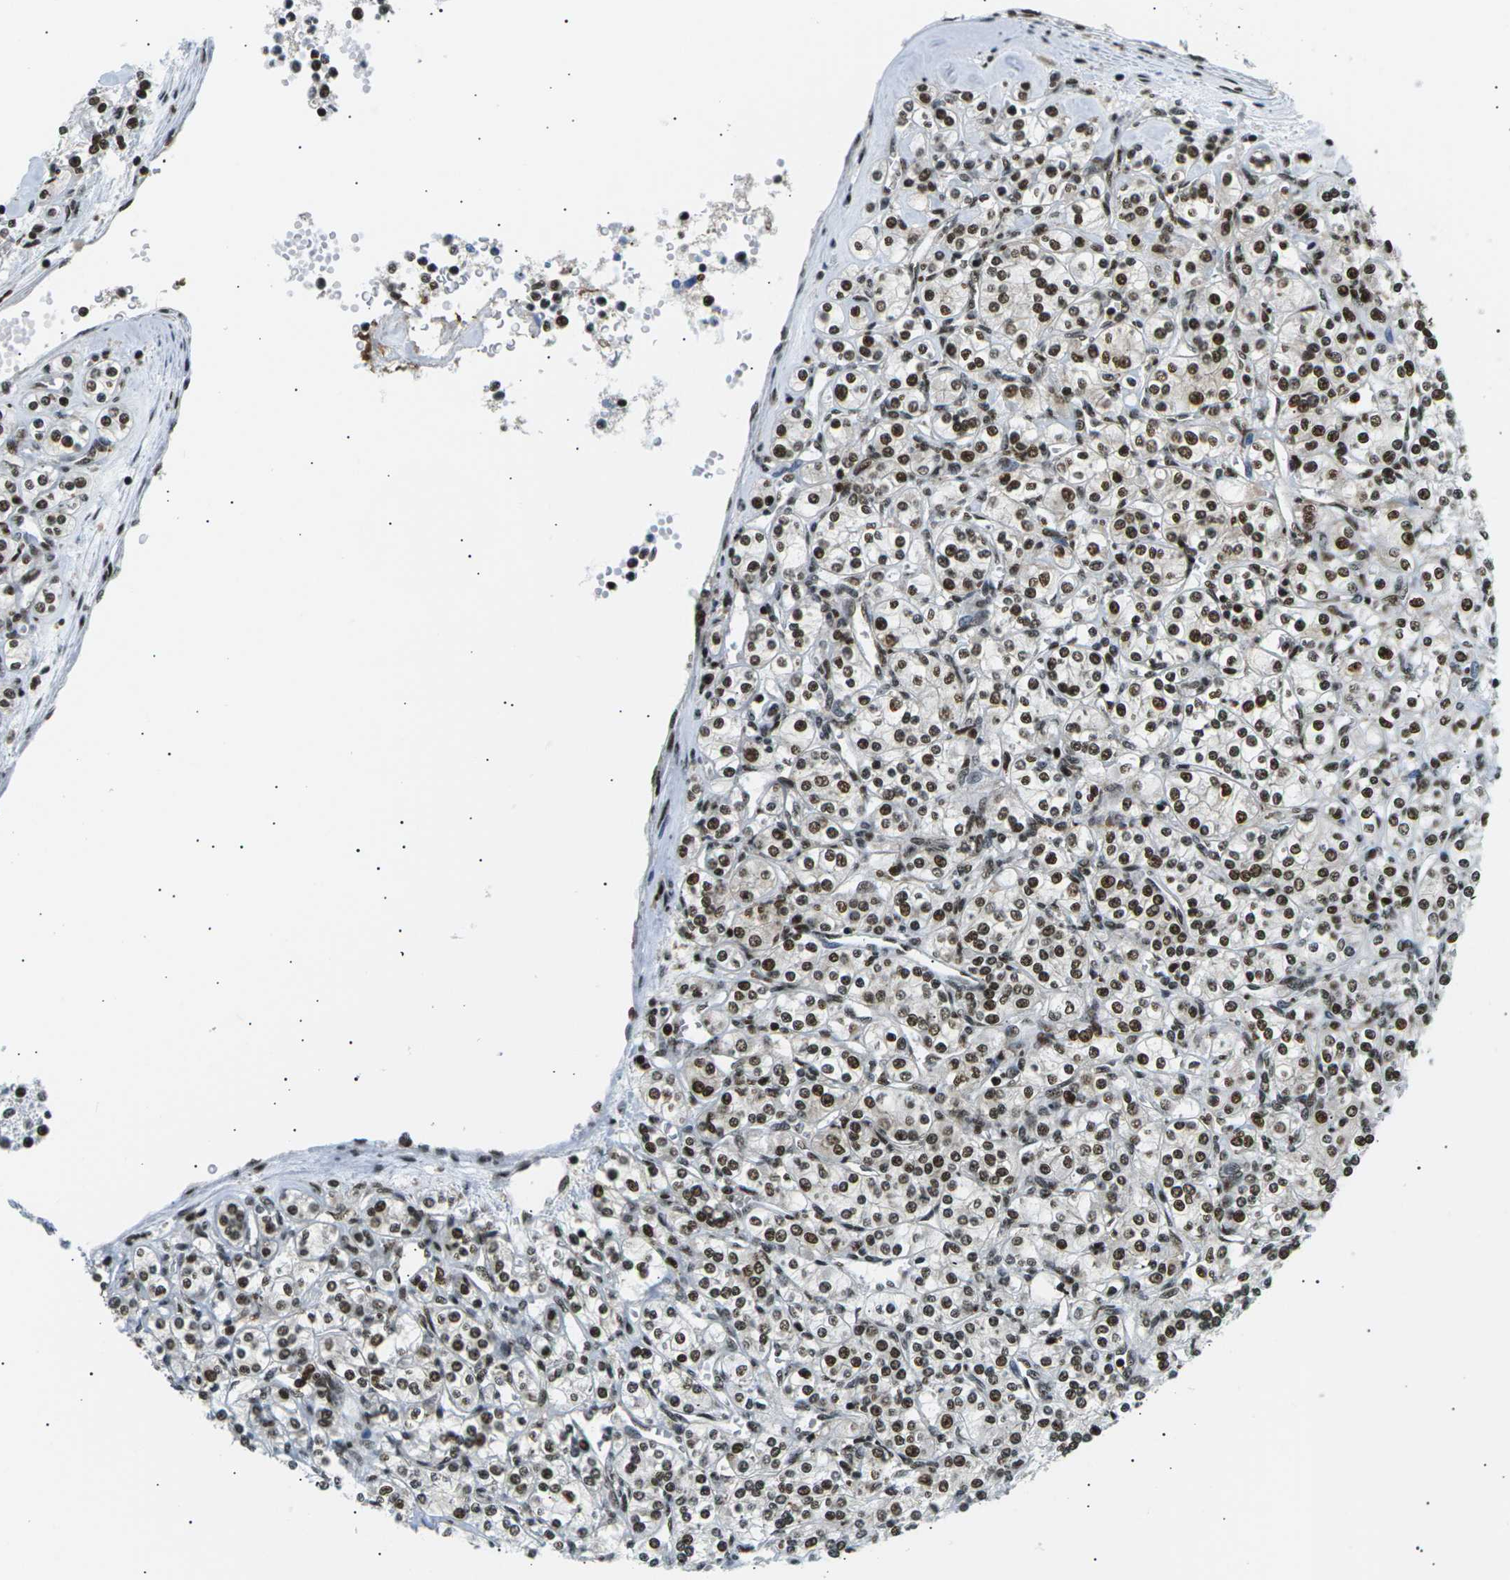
{"staining": {"intensity": "strong", "quantity": ">75%", "location": "nuclear"}, "tissue": "renal cancer", "cell_type": "Tumor cells", "image_type": "cancer", "snomed": [{"axis": "morphology", "description": "Adenocarcinoma, NOS"}, {"axis": "topography", "description": "Kidney"}], "caption": "A micrograph of renal cancer (adenocarcinoma) stained for a protein demonstrates strong nuclear brown staining in tumor cells.", "gene": "RPA2", "patient": {"sex": "male", "age": 77}}